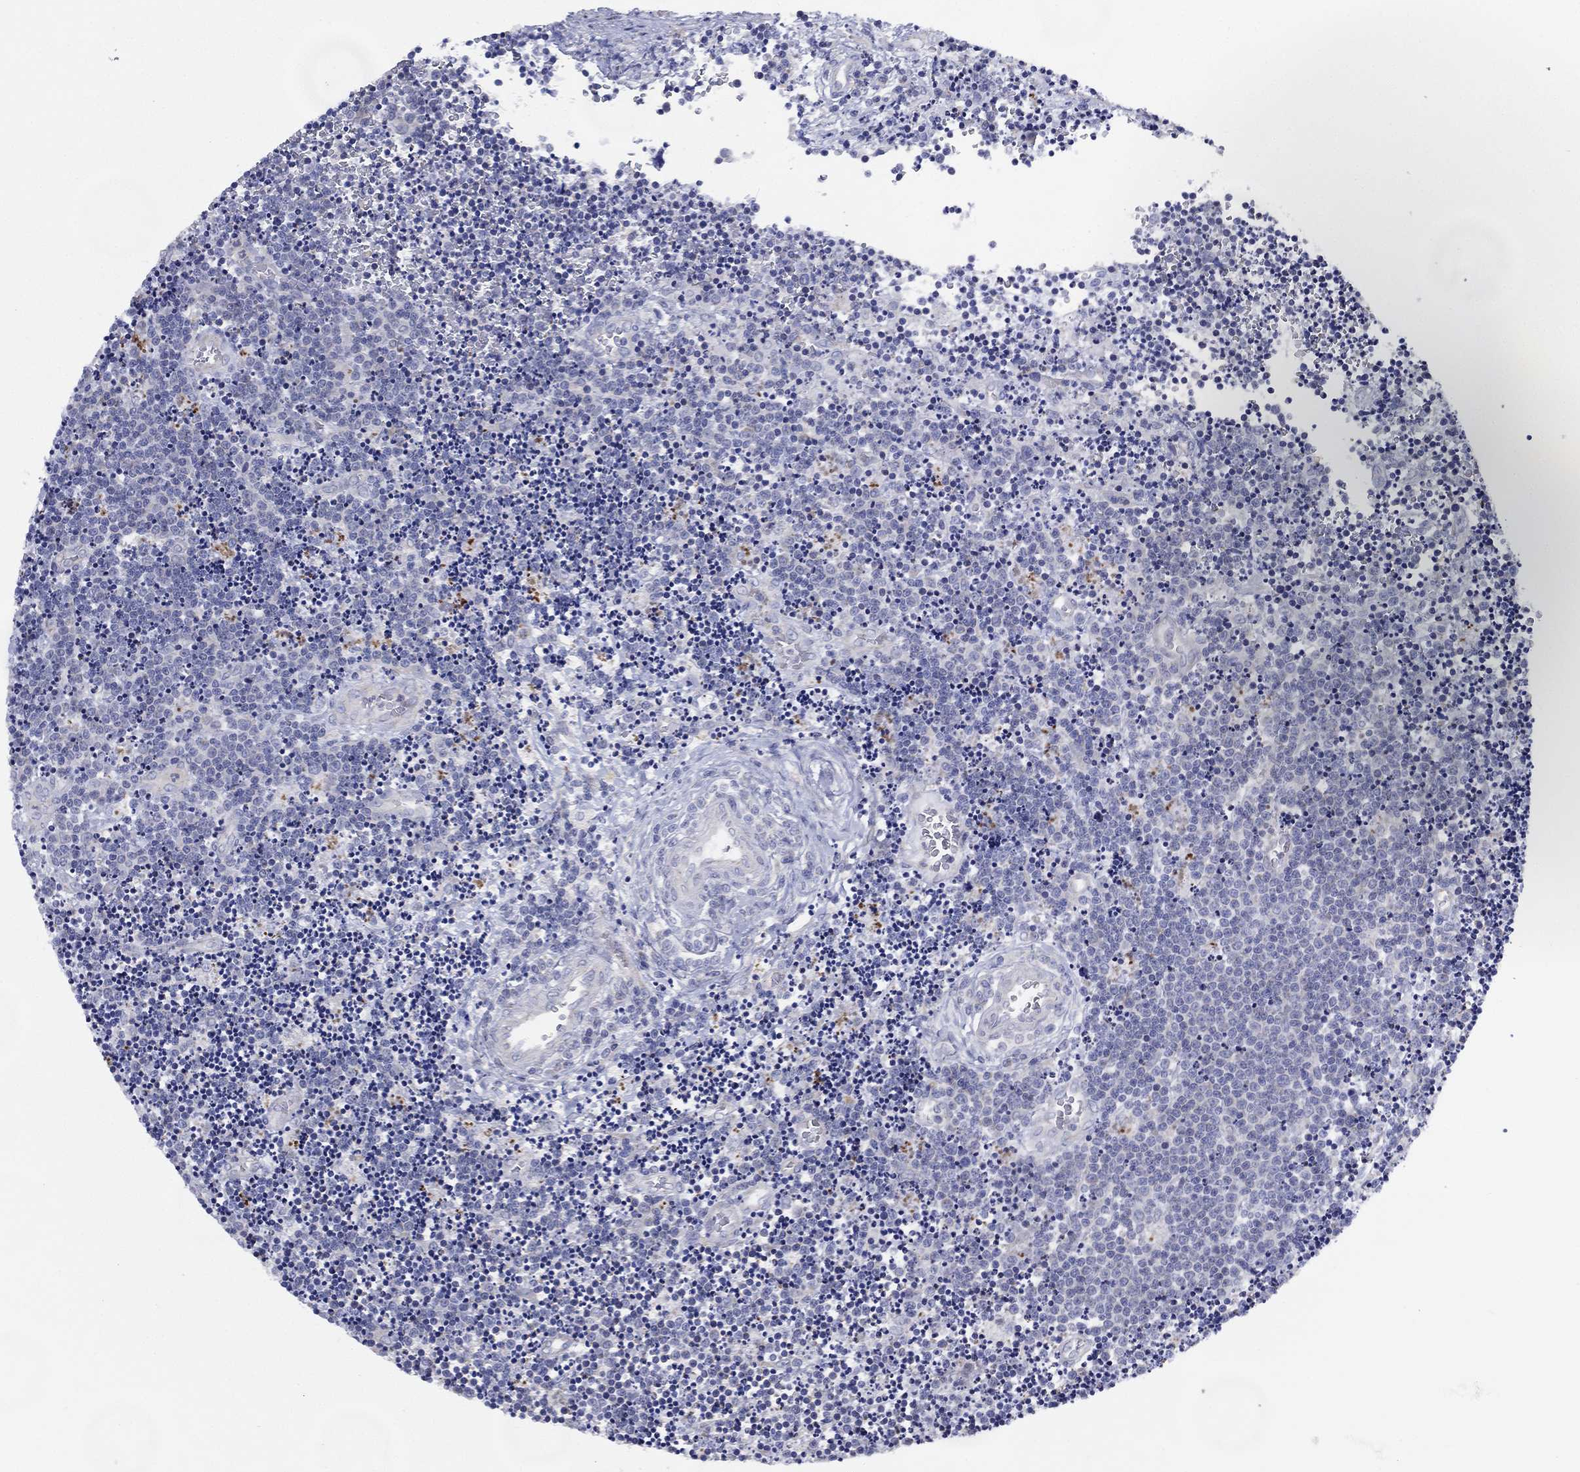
{"staining": {"intensity": "negative", "quantity": "none", "location": "none"}, "tissue": "lymphoma", "cell_type": "Tumor cells", "image_type": "cancer", "snomed": [{"axis": "morphology", "description": "Malignant lymphoma, non-Hodgkin's type, Low grade"}, {"axis": "topography", "description": "Brain"}], "caption": "Immunohistochemistry histopathology image of human lymphoma stained for a protein (brown), which displays no staining in tumor cells. (Stains: DAB (3,3'-diaminobenzidine) immunohistochemistry with hematoxylin counter stain, Microscopy: brightfield microscopy at high magnification).", "gene": "ZNF223", "patient": {"sex": "female", "age": 66}}